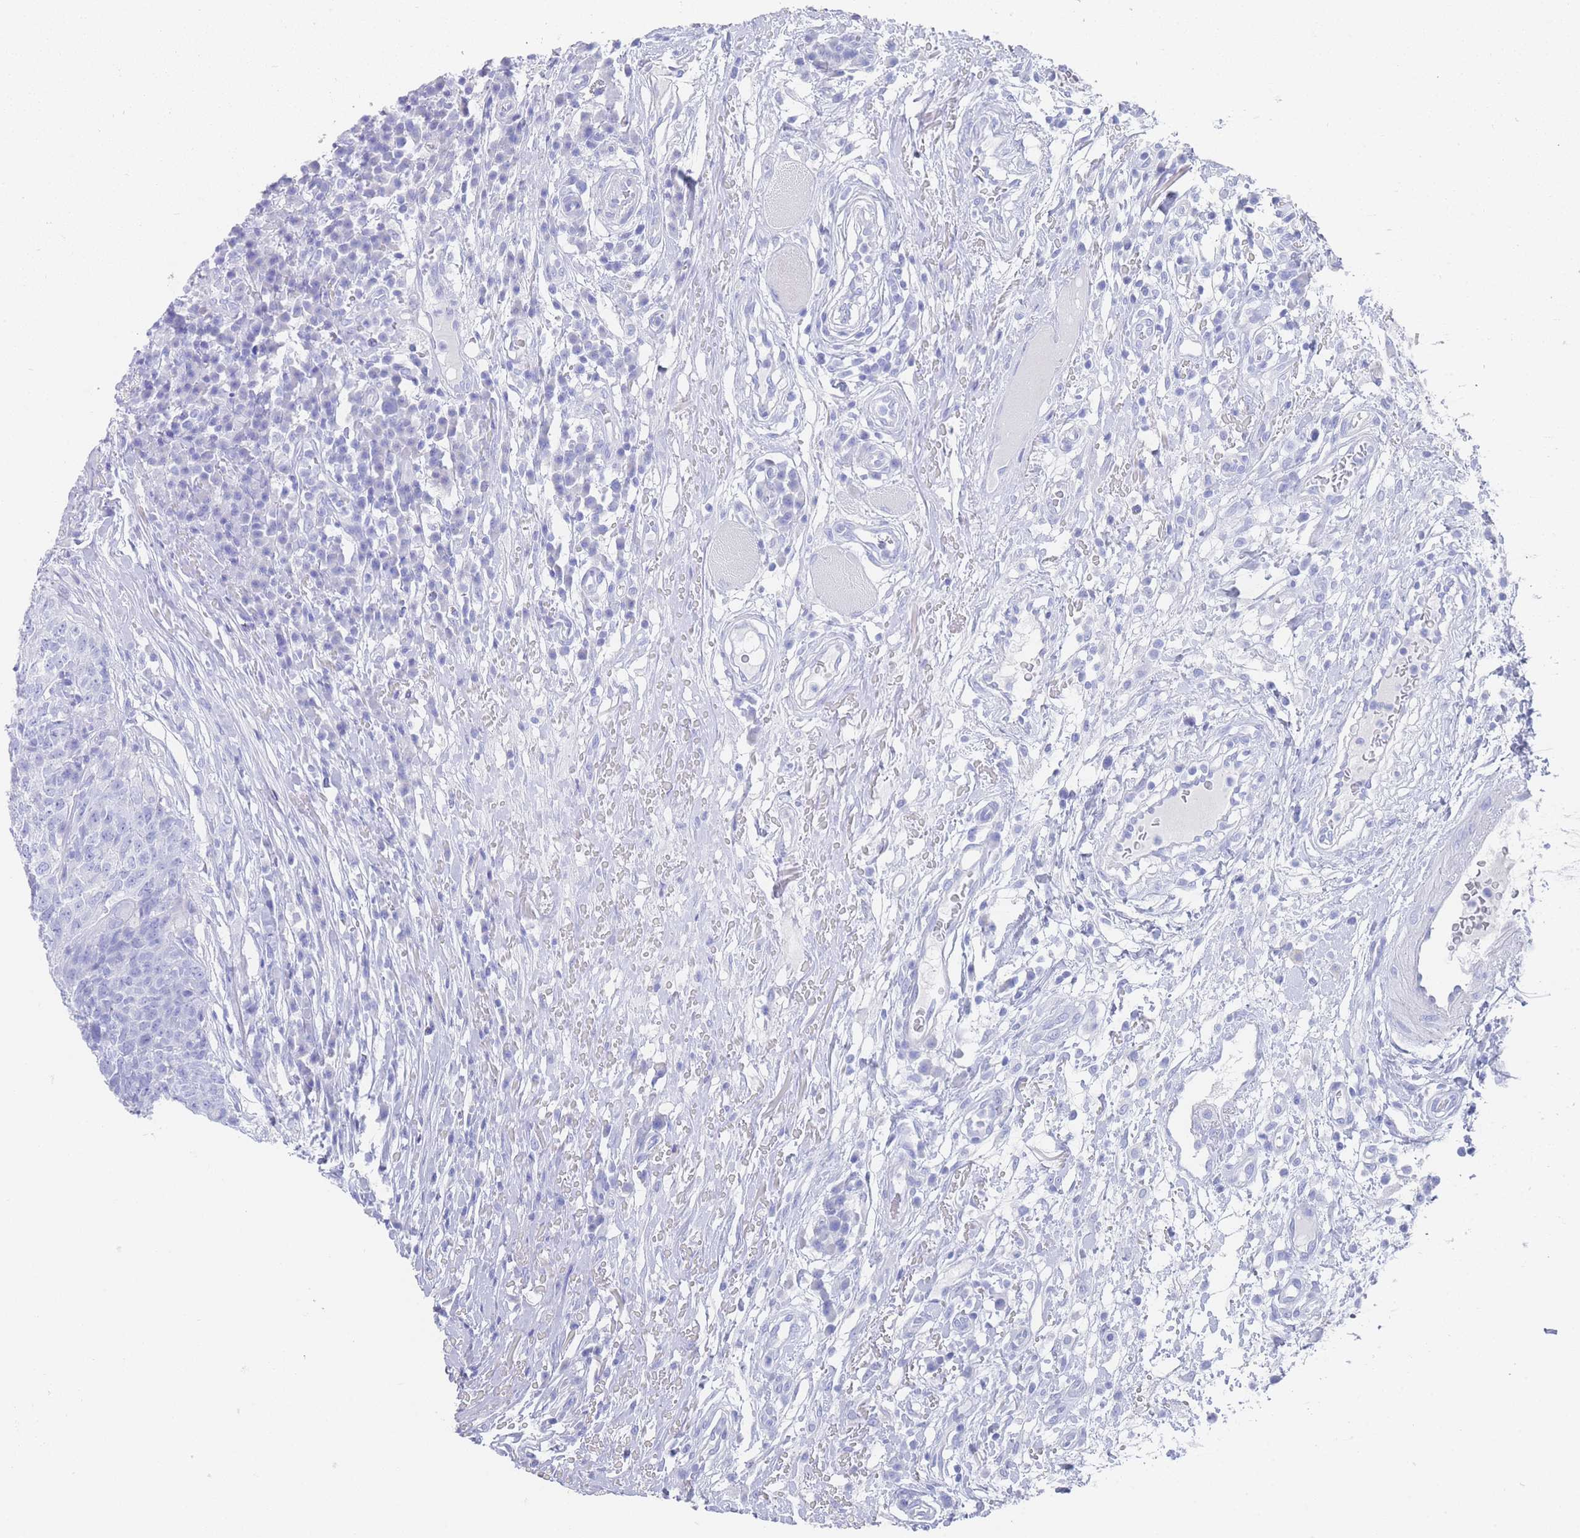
{"staining": {"intensity": "negative", "quantity": "none", "location": "none"}, "tissue": "head and neck cancer", "cell_type": "Tumor cells", "image_type": "cancer", "snomed": [{"axis": "morphology", "description": "Normal tissue, NOS"}, {"axis": "morphology", "description": "Squamous cell carcinoma, NOS"}, {"axis": "topography", "description": "Skeletal muscle"}, {"axis": "topography", "description": "Vascular tissue"}, {"axis": "topography", "description": "Peripheral nerve tissue"}, {"axis": "topography", "description": "Head-Neck"}], "caption": "DAB (3,3'-diaminobenzidine) immunohistochemical staining of human head and neck cancer exhibits no significant expression in tumor cells.", "gene": "LRRC37A", "patient": {"sex": "male", "age": 66}}